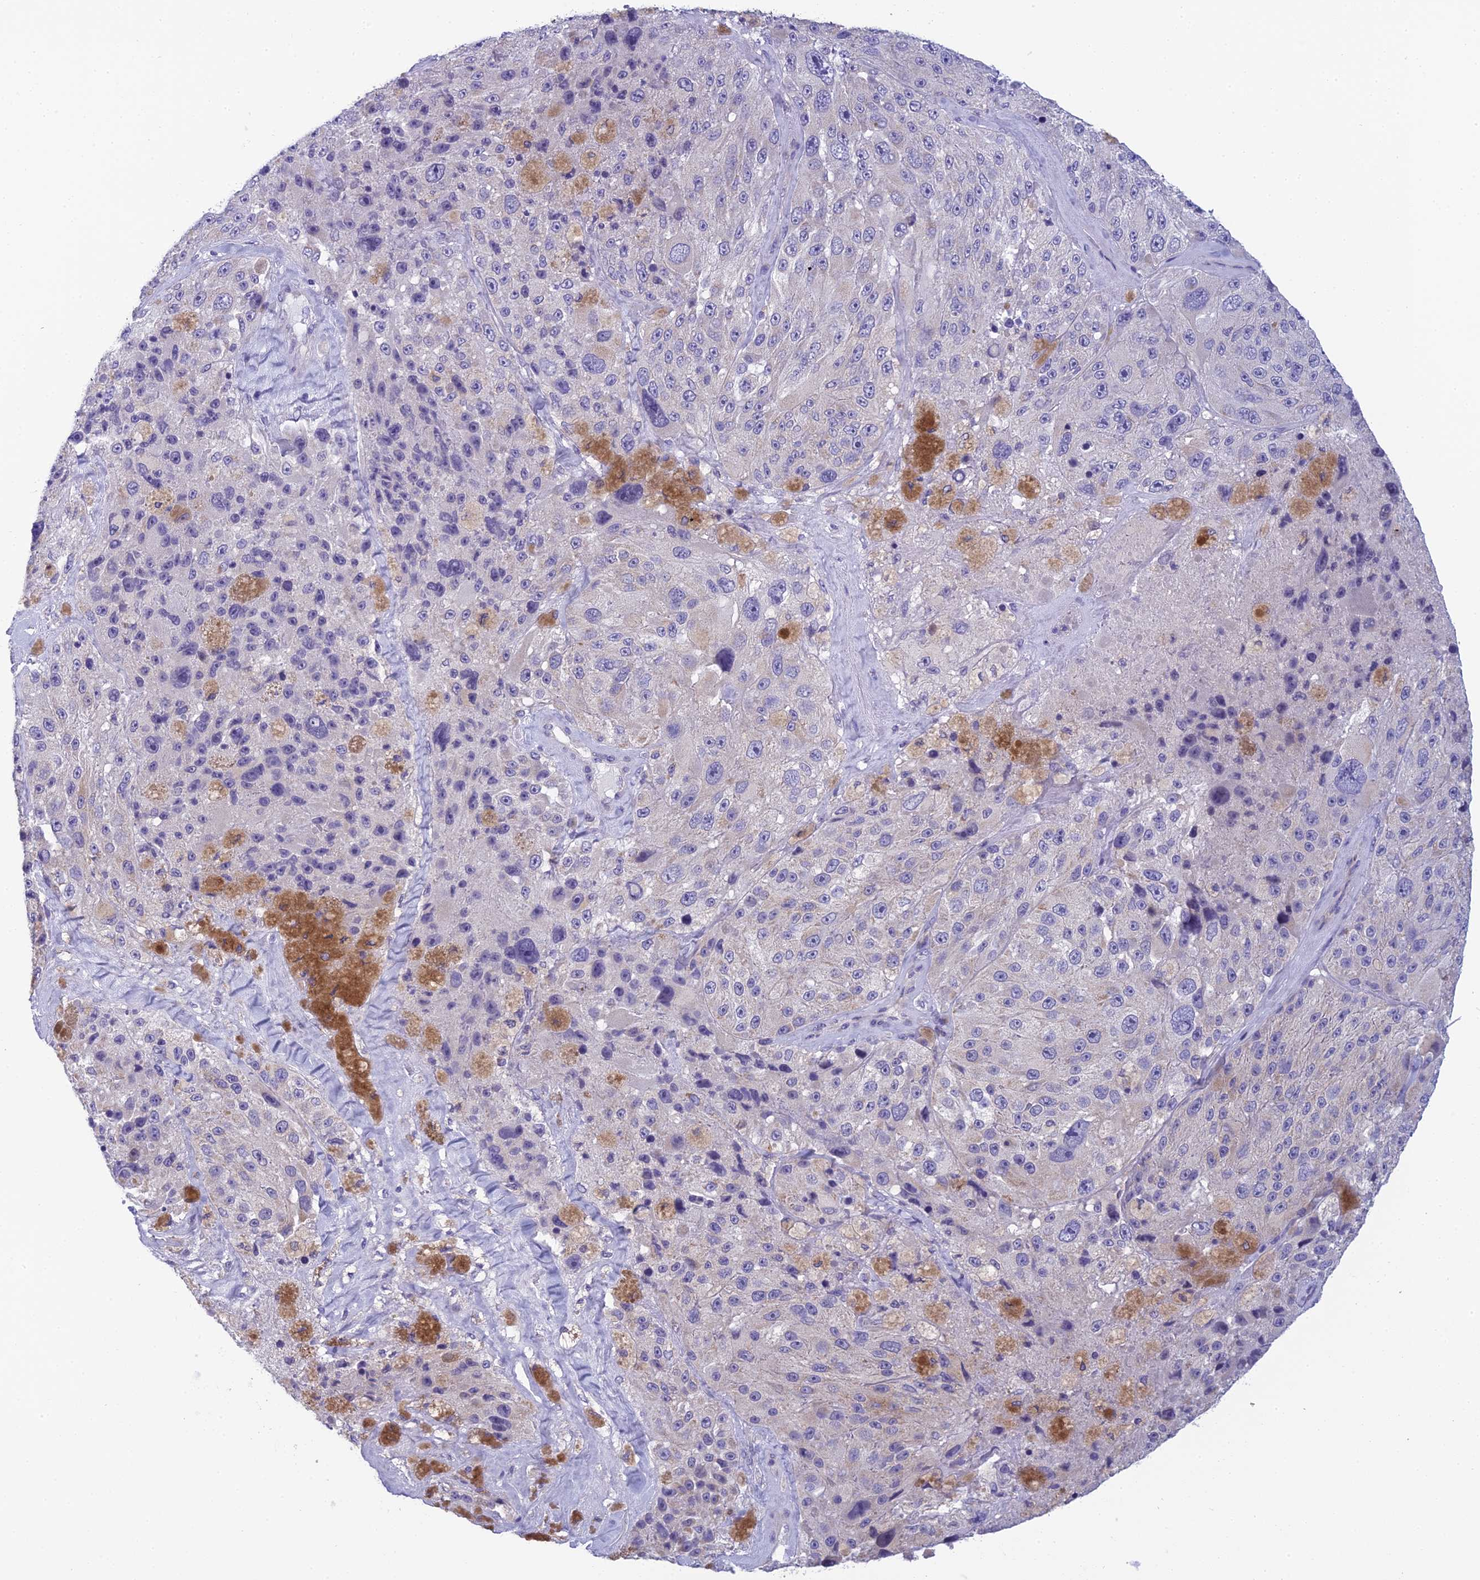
{"staining": {"intensity": "negative", "quantity": "none", "location": "none"}, "tissue": "melanoma", "cell_type": "Tumor cells", "image_type": "cancer", "snomed": [{"axis": "morphology", "description": "Malignant melanoma, Metastatic site"}, {"axis": "topography", "description": "Lymph node"}], "caption": "Immunohistochemistry (IHC) of melanoma reveals no staining in tumor cells.", "gene": "RBM41", "patient": {"sex": "male", "age": 62}}